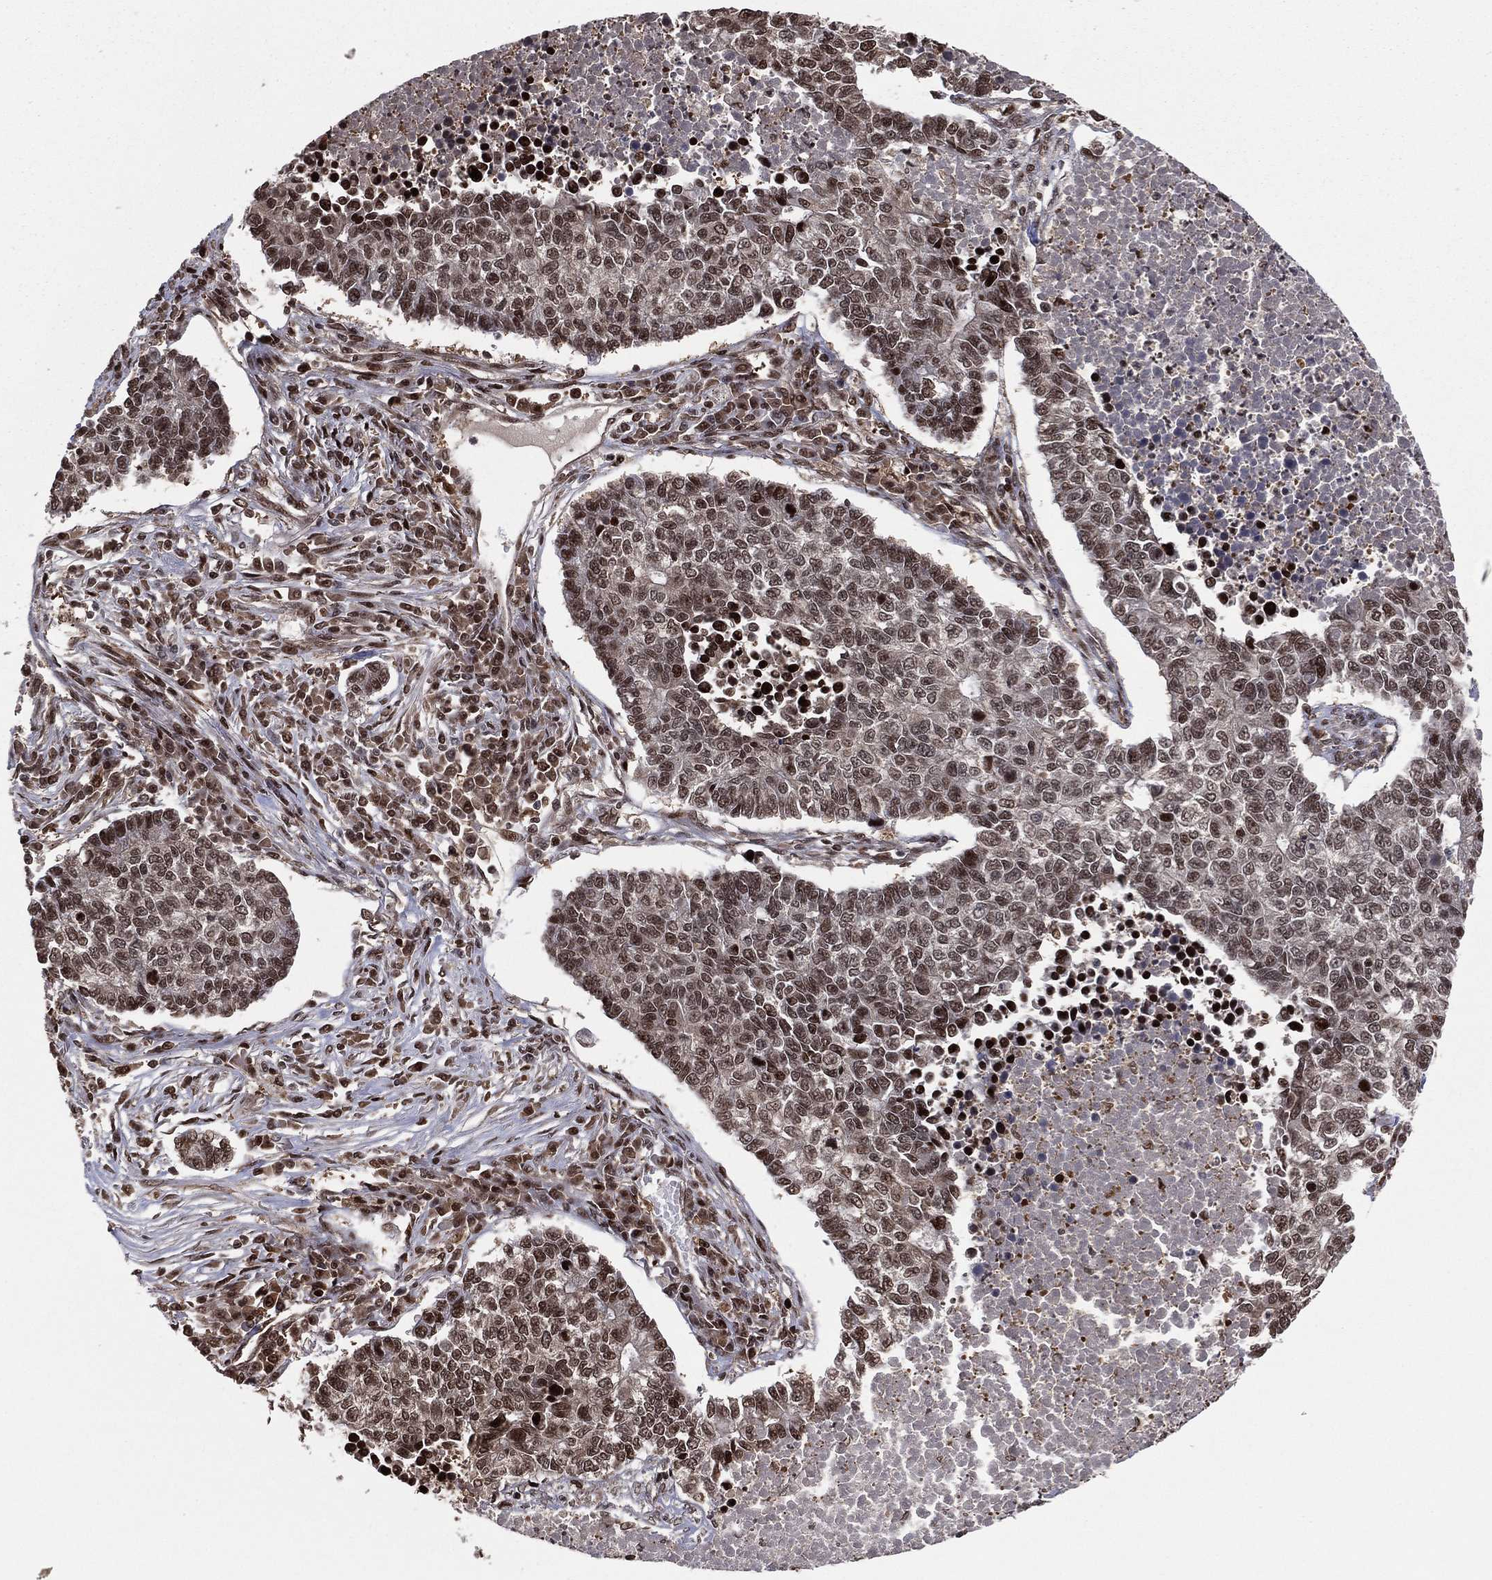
{"staining": {"intensity": "moderate", "quantity": "25%-75%", "location": "cytoplasmic/membranous,nuclear"}, "tissue": "lung cancer", "cell_type": "Tumor cells", "image_type": "cancer", "snomed": [{"axis": "morphology", "description": "Adenocarcinoma, NOS"}, {"axis": "topography", "description": "Lung"}], "caption": "Immunohistochemical staining of lung adenocarcinoma displays medium levels of moderate cytoplasmic/membranous and nuclear protein positivity in about 25%-75% of tumor cells.", "gene": "PSMA1", "patient": {"sex": "male", "age": 57}}